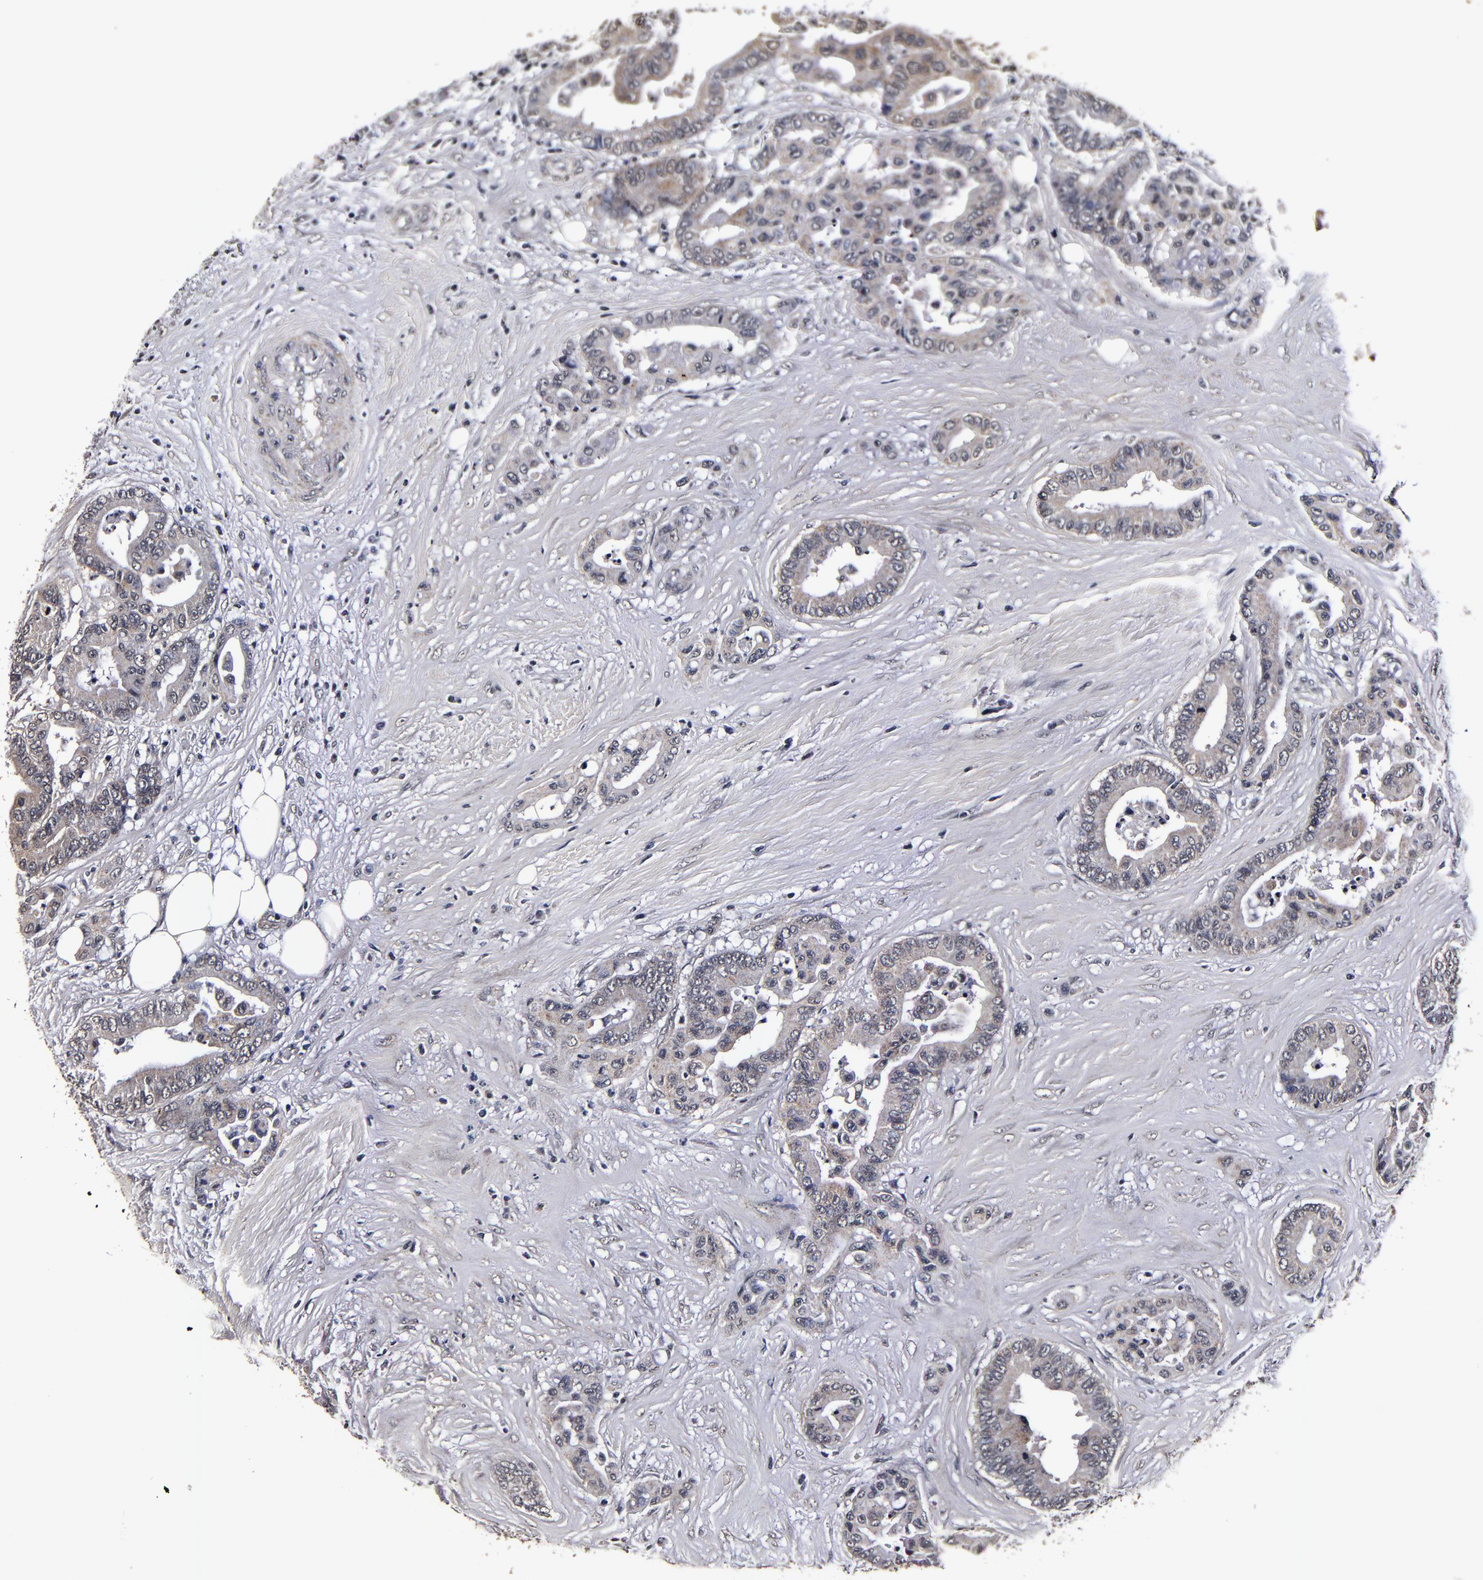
{"staining": {"intensity": "weak", "quantity": ">75%", "location": "cytoplasmic/membranous"}, "tissue": "colorectal cancer", "cell_type": "Tumor cells", "image_type": "cancer", "snomed": [{"axis": "morphology", "description": "Adenocarcinoma, NOS"}, {"axis": "topography", "description": "Colon"}], "caption": "High-power microscopy captured an immunohistochemistry (IHC) image of colorectal cancer, revealing weak cytoplasmic/membranous staining in about >75% of tumor cells.", "gene": "MMP15", "patient": {"sex": "male", "age": 82}}